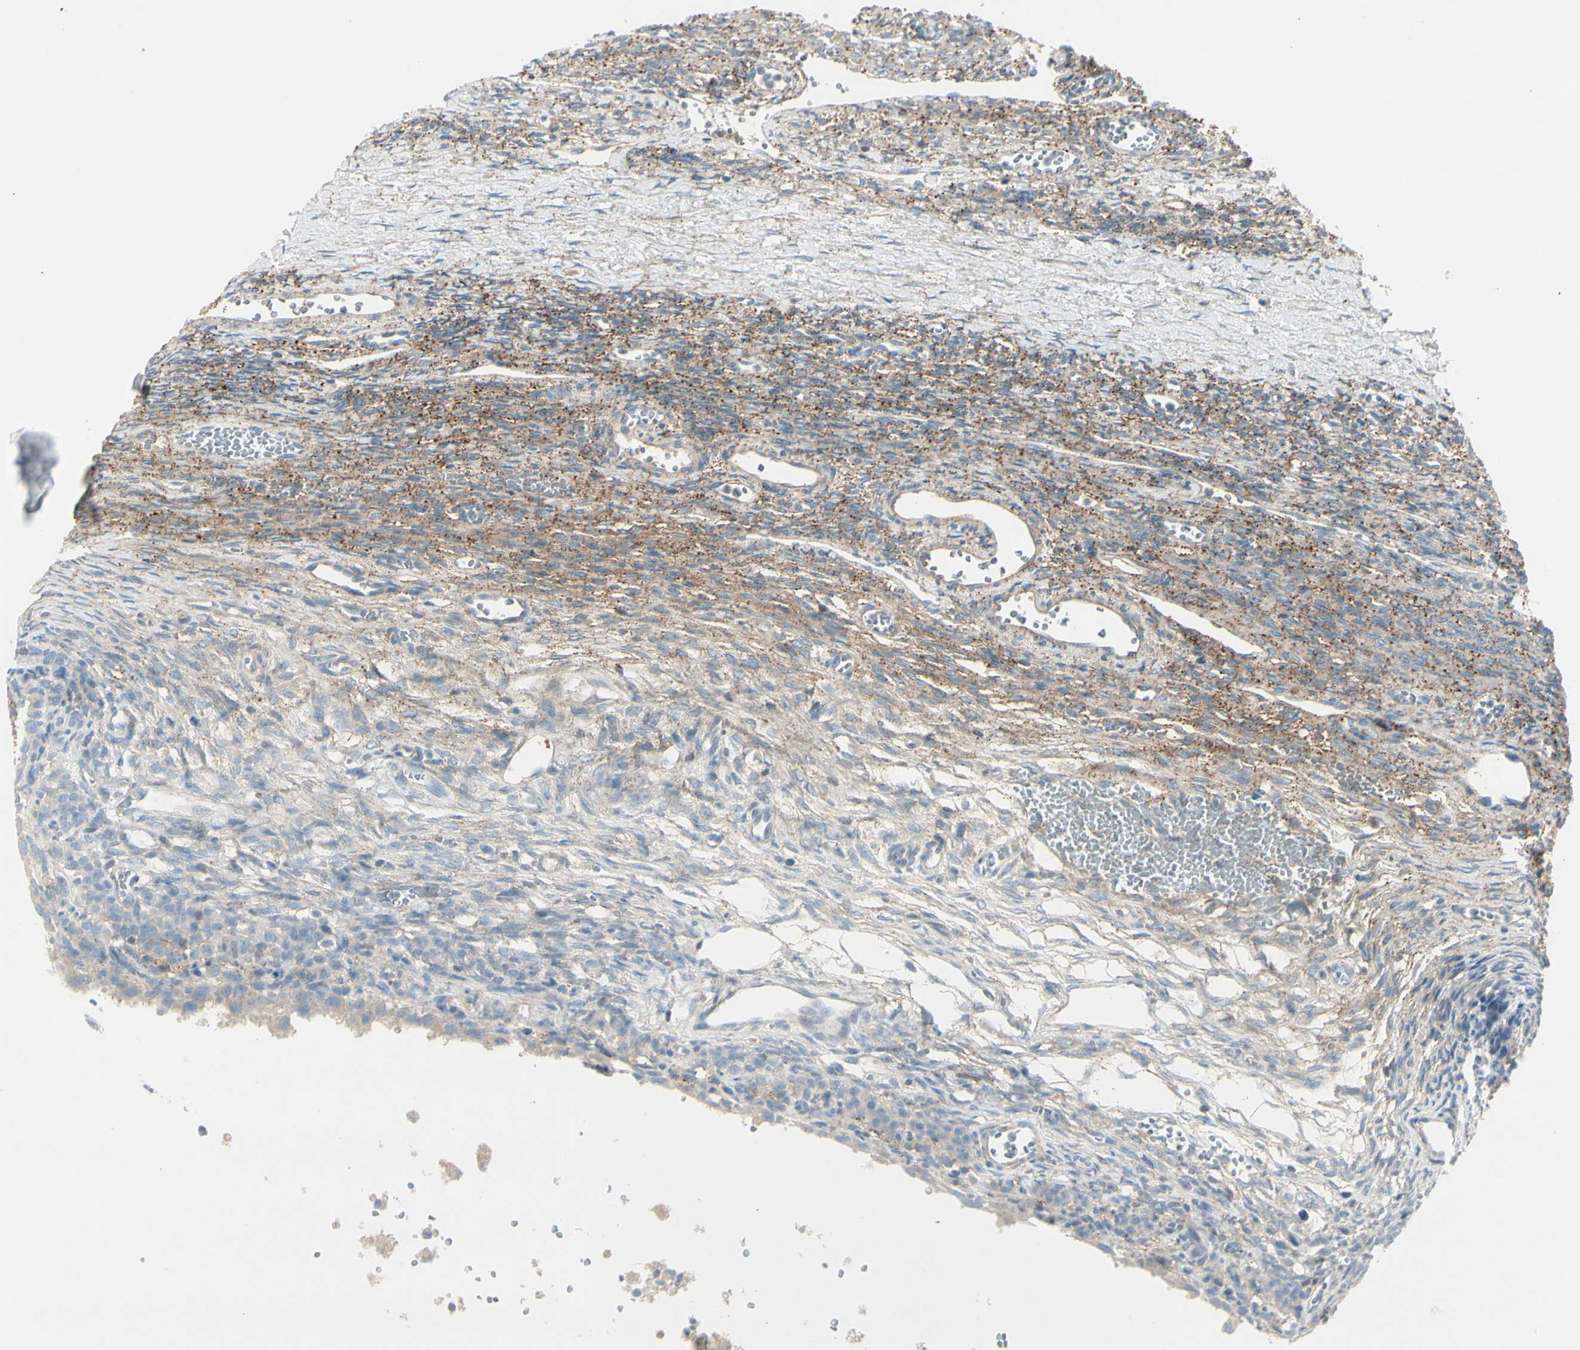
{"staining": {"intensity": "moderate", "quantity": "25%-75%", "location": "cytoplasmic/membranous"}, "tissue": "ovary", "cell_type": "Ovarian stroma cells", "image_type": "normal", "snomed": [{"axis": "morphology", "description": "Normal tissue, NOS"}, {"axis": "topography", "description": "Ovary"}], "caption": "Brown immunohistochemical staining in unremarkable human ovary shows moderate cytoplasmic/membranous positivity in about 25%-75% of ovarian stroma cells. The staining was performed using DAB to visualize the protein expression in brown, while the nuclei were stained in blue with hematoxylin (Magnification: 20x).", "gene": "CACNA2D1", "patient": {"sex": "female", "age": 33}}